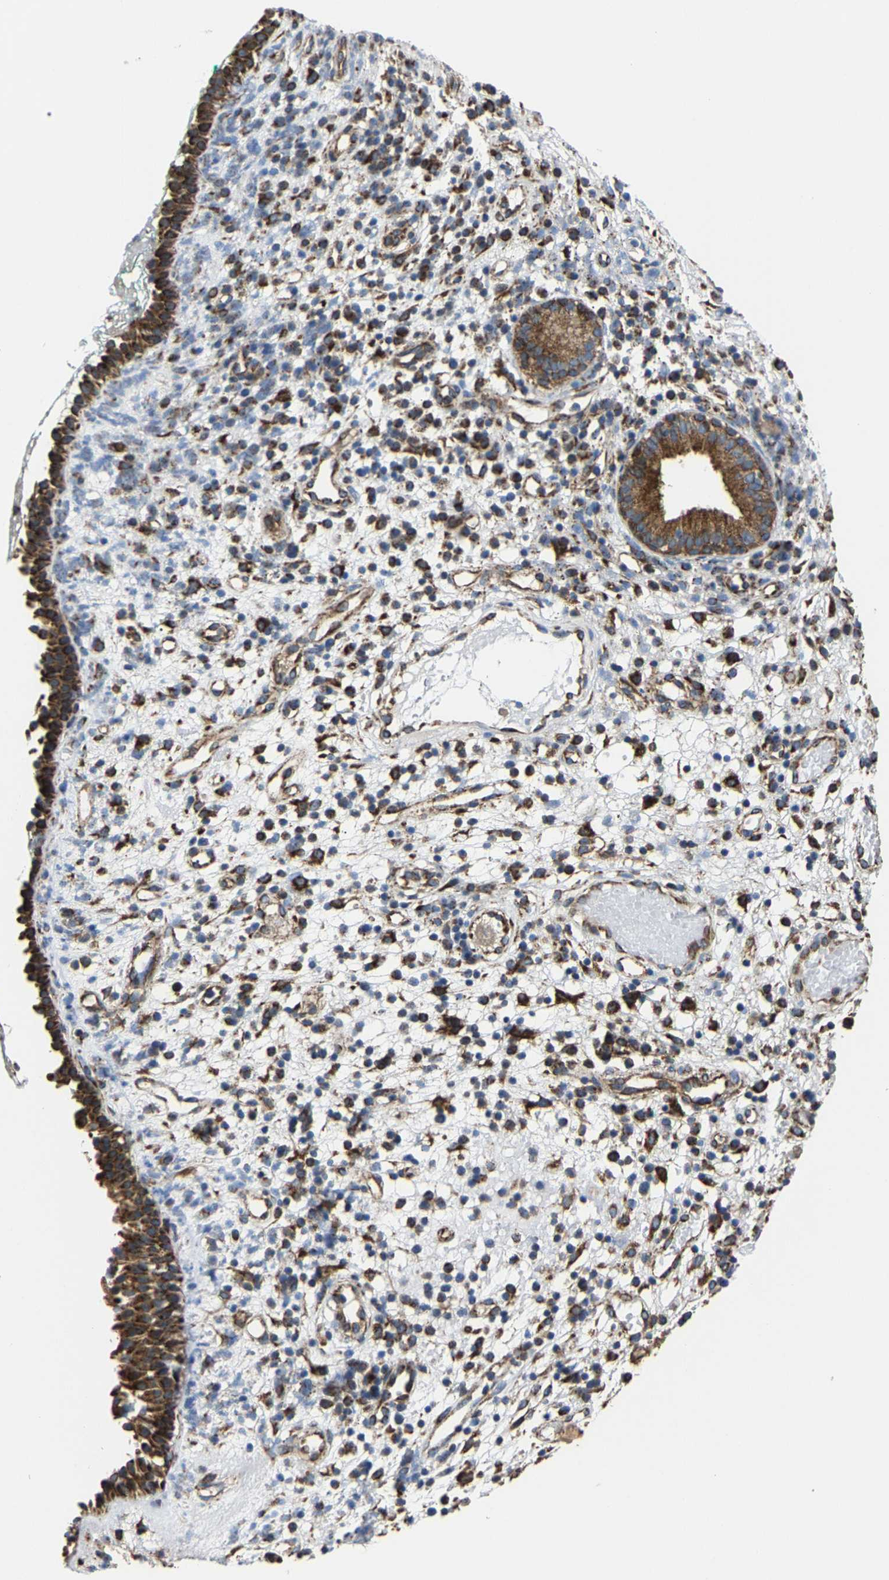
{"staining": {"intensity": "moderate", "quantity": ">75%", "location": "cytoplasmic/membranous"}, "tissue": "nasopharynx", "cell_type": "Respiratory epithelial cells", "image_type": "normal", "snomed": [{"axis": "morphology", "description": "Normal tissue, NOS"}, {"axis": "morphology", "description": "Basal cell carcinoma"}, {"axis": "topography", "description": "Cartilage tissue"}, {"axis": "topography", "description": "Nasopharynx"}, {"axis": "topography", "description": "Oral tissue"}], "caption": "Nasopharynx was stained to show a protein in brown. There is medium levels of moderate cytoplasmic/membranous expression in approximately >75% of respiratory epithelial cells. (DAB = brown stain, brightfield microscopy at high magnification).", "gene": "NDUFV3", "patient": {"sex": "female", "age": 77}}